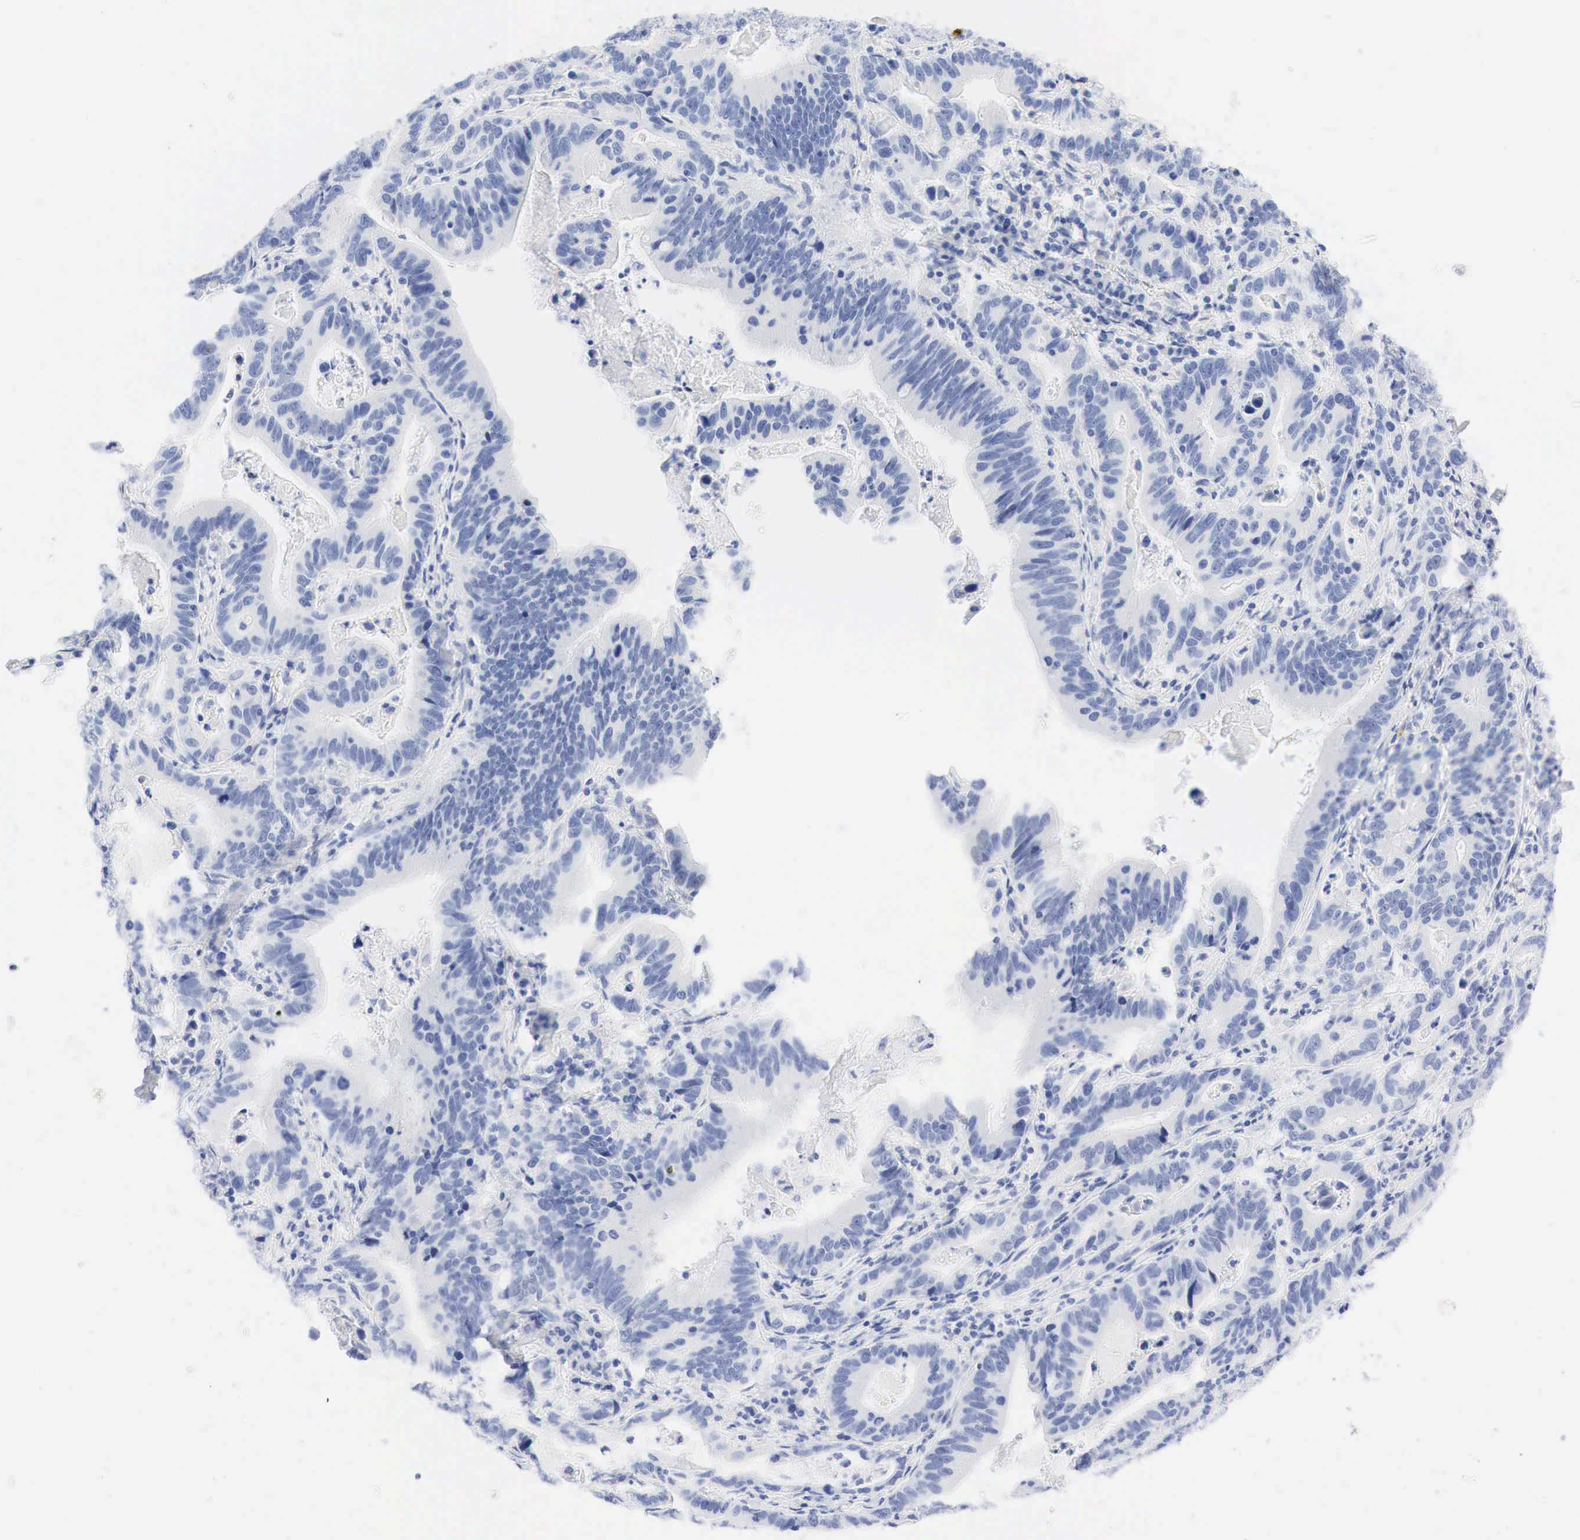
{"staining": {"intensity": "negative", "quantity": "none", "location": "none"}, "tissue": "stomach cancer", "cell_type": "Tumor cells", "image_type": "cancer", "snomed": [{"axis": "morphology", "description": "Adenocarcinoma, NOS"}, {"axis": "topography", "description": "Stomach, upper"}], "caption": "This image is of stomach adenocarcinoma stained with IHC to label a protein in brown with the nuclei are counter-stained blue. There is no positivity in tumor cells. The staining was performed using DAB (3,3'-diaminobenzidine) to visualize the protein expression in brown, while the nuclei were stained in blue with hematoxylin (Magnification: 20x).", "gene": "NKX2-1", "patient": {"sex": "male", "age": 63}}